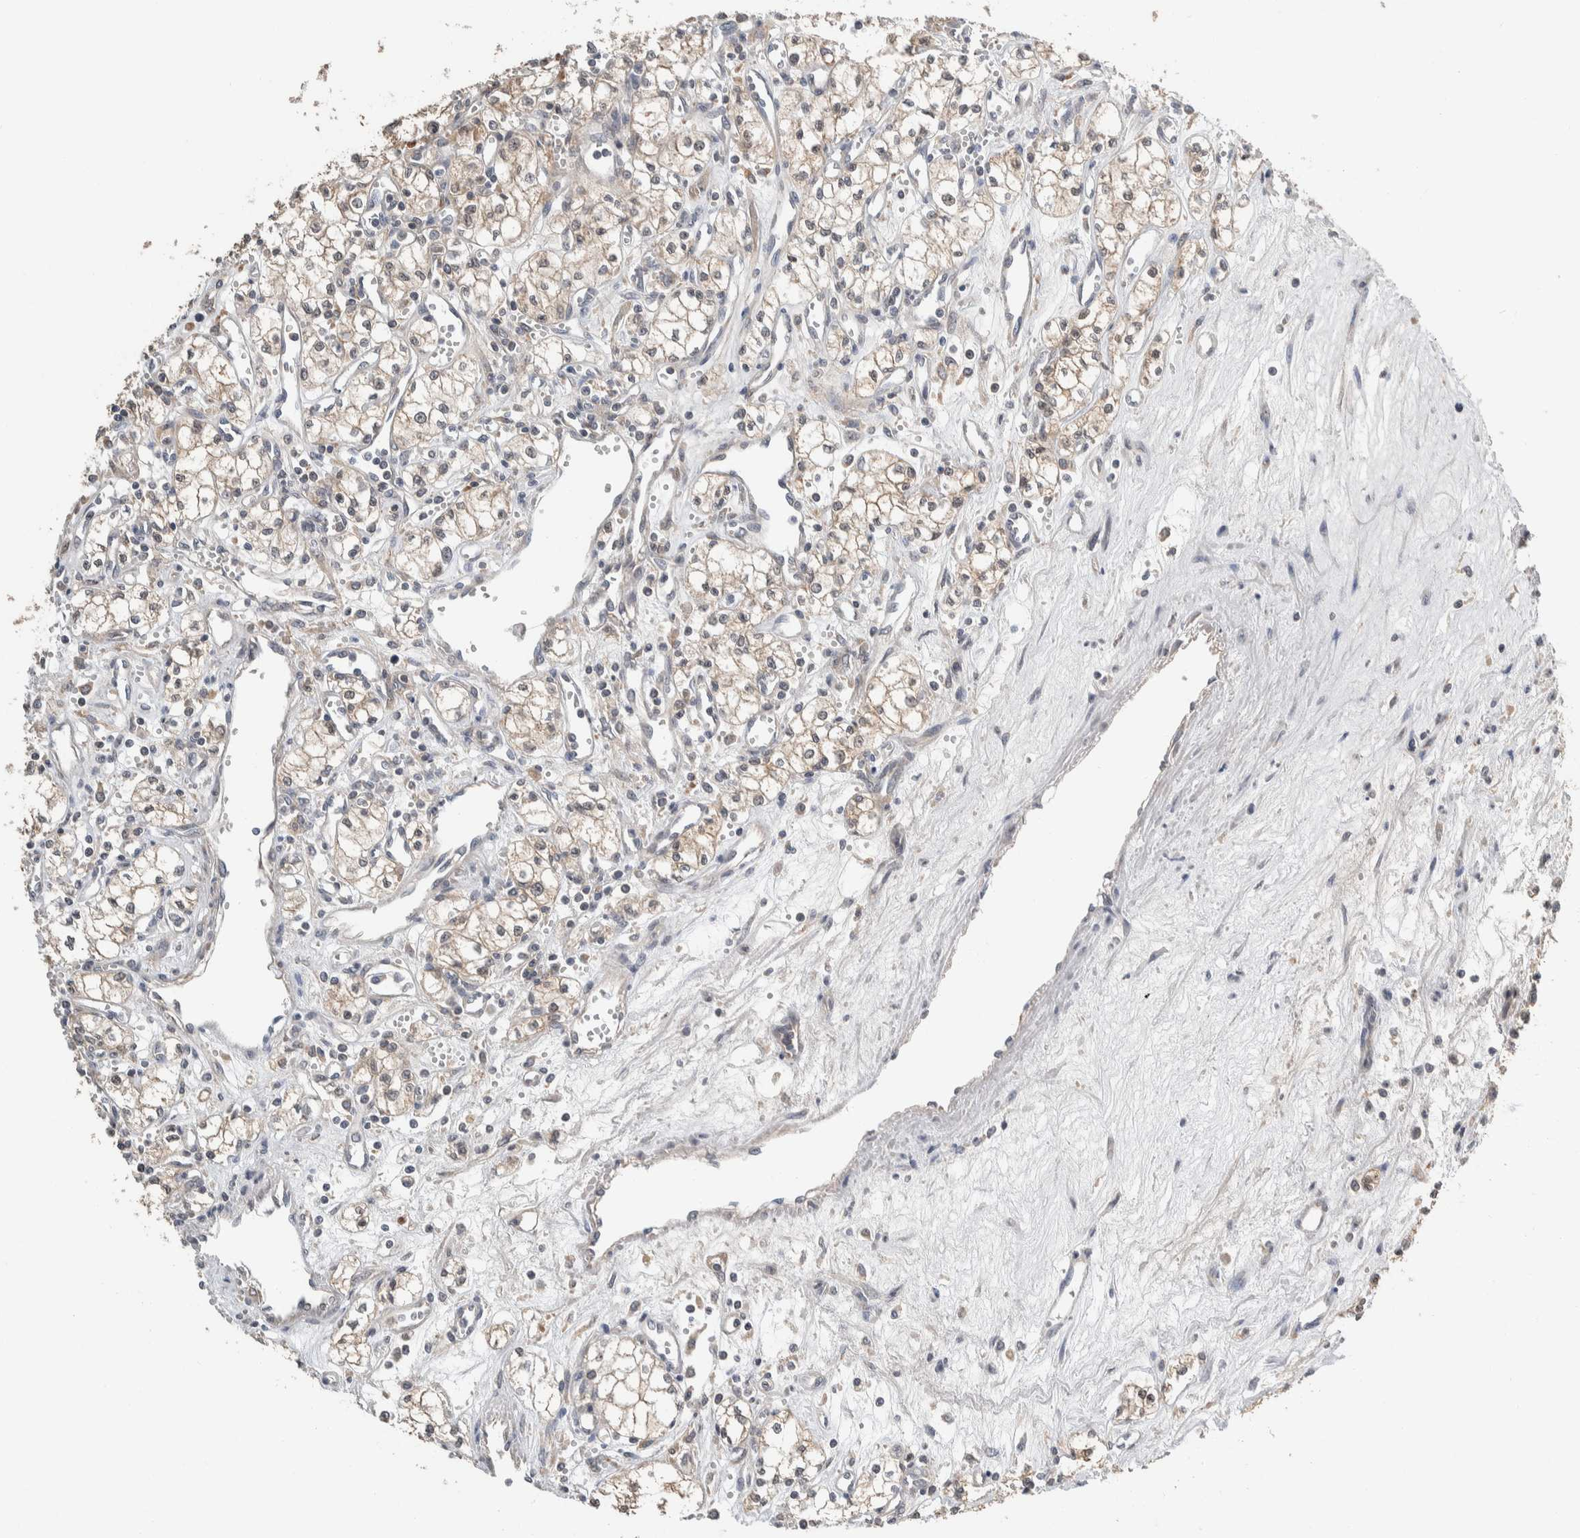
{"staining": {"intensity": "weak", "quantity": "25%-75%", "location": "cytoplasmic/membranous"}, "tissue": "renal cancer", "cell_type": "Tumor cells", "image_type": "cancer", "snomed": [{"axis": "morphology", "description": "Adenocarcinoma, NOS"}, {"axis": "topography", "description": "Kidney"}], "caption": "IHC (DAB (3,3'-diaminobenzidine)) staining of renal cancer (adenocarcinoma) exhibits weak cytoplasmic/membranous protein positivity in about 25%-75% of tumor cells.", "gene": "SHPK", "patient": {"sex": "male", "age": 59}}